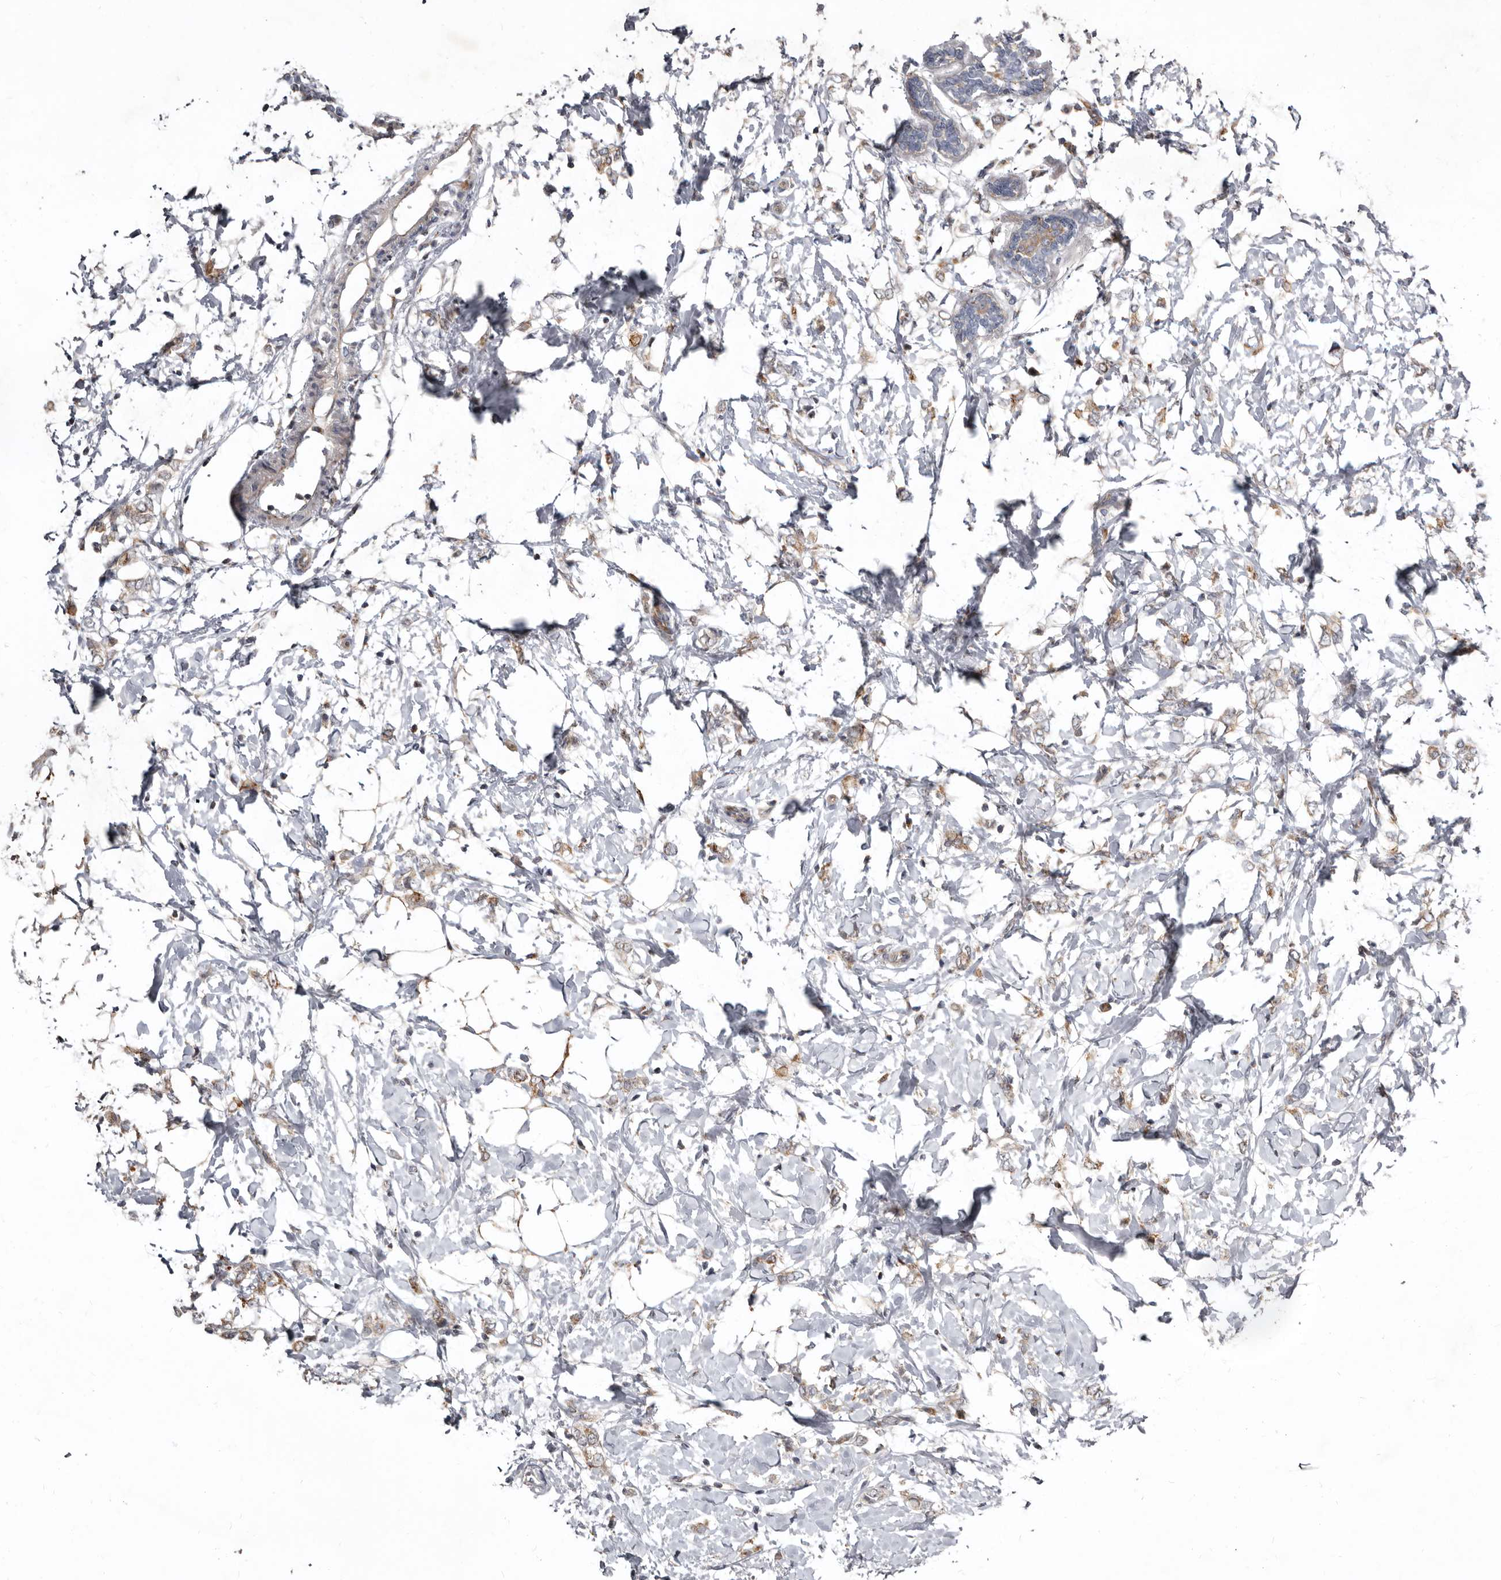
{"staining": {"intensity": "weak", "quantity": "25%-75%", "location": "cytoplasmic/membranous"}, "tissue": "breast cancer", "cell_type": "Tumor cells", "image_type": "cancer", "snomed": [{"axis": "morphology", "description": "Normal tissue, NOS"}, {"axis": "morphology", "description": "Lobular carcinoma"}, {"axis": "topography", "description": "Breast"}], "caption": "Brown immunohistochemical staining in human breast lobular carcinoma displays weak cytoplasmic/membranous expression in about 25%-75% of tumor cells. The protein of interest is stained brown, and the nuclei are stained in blue (DAB (3,3'-diaminobenzidine) IHC with brightfield microscopy, high magnification).", "gene": "SMC4", "patient": {"sex": "female", "age": 47}}